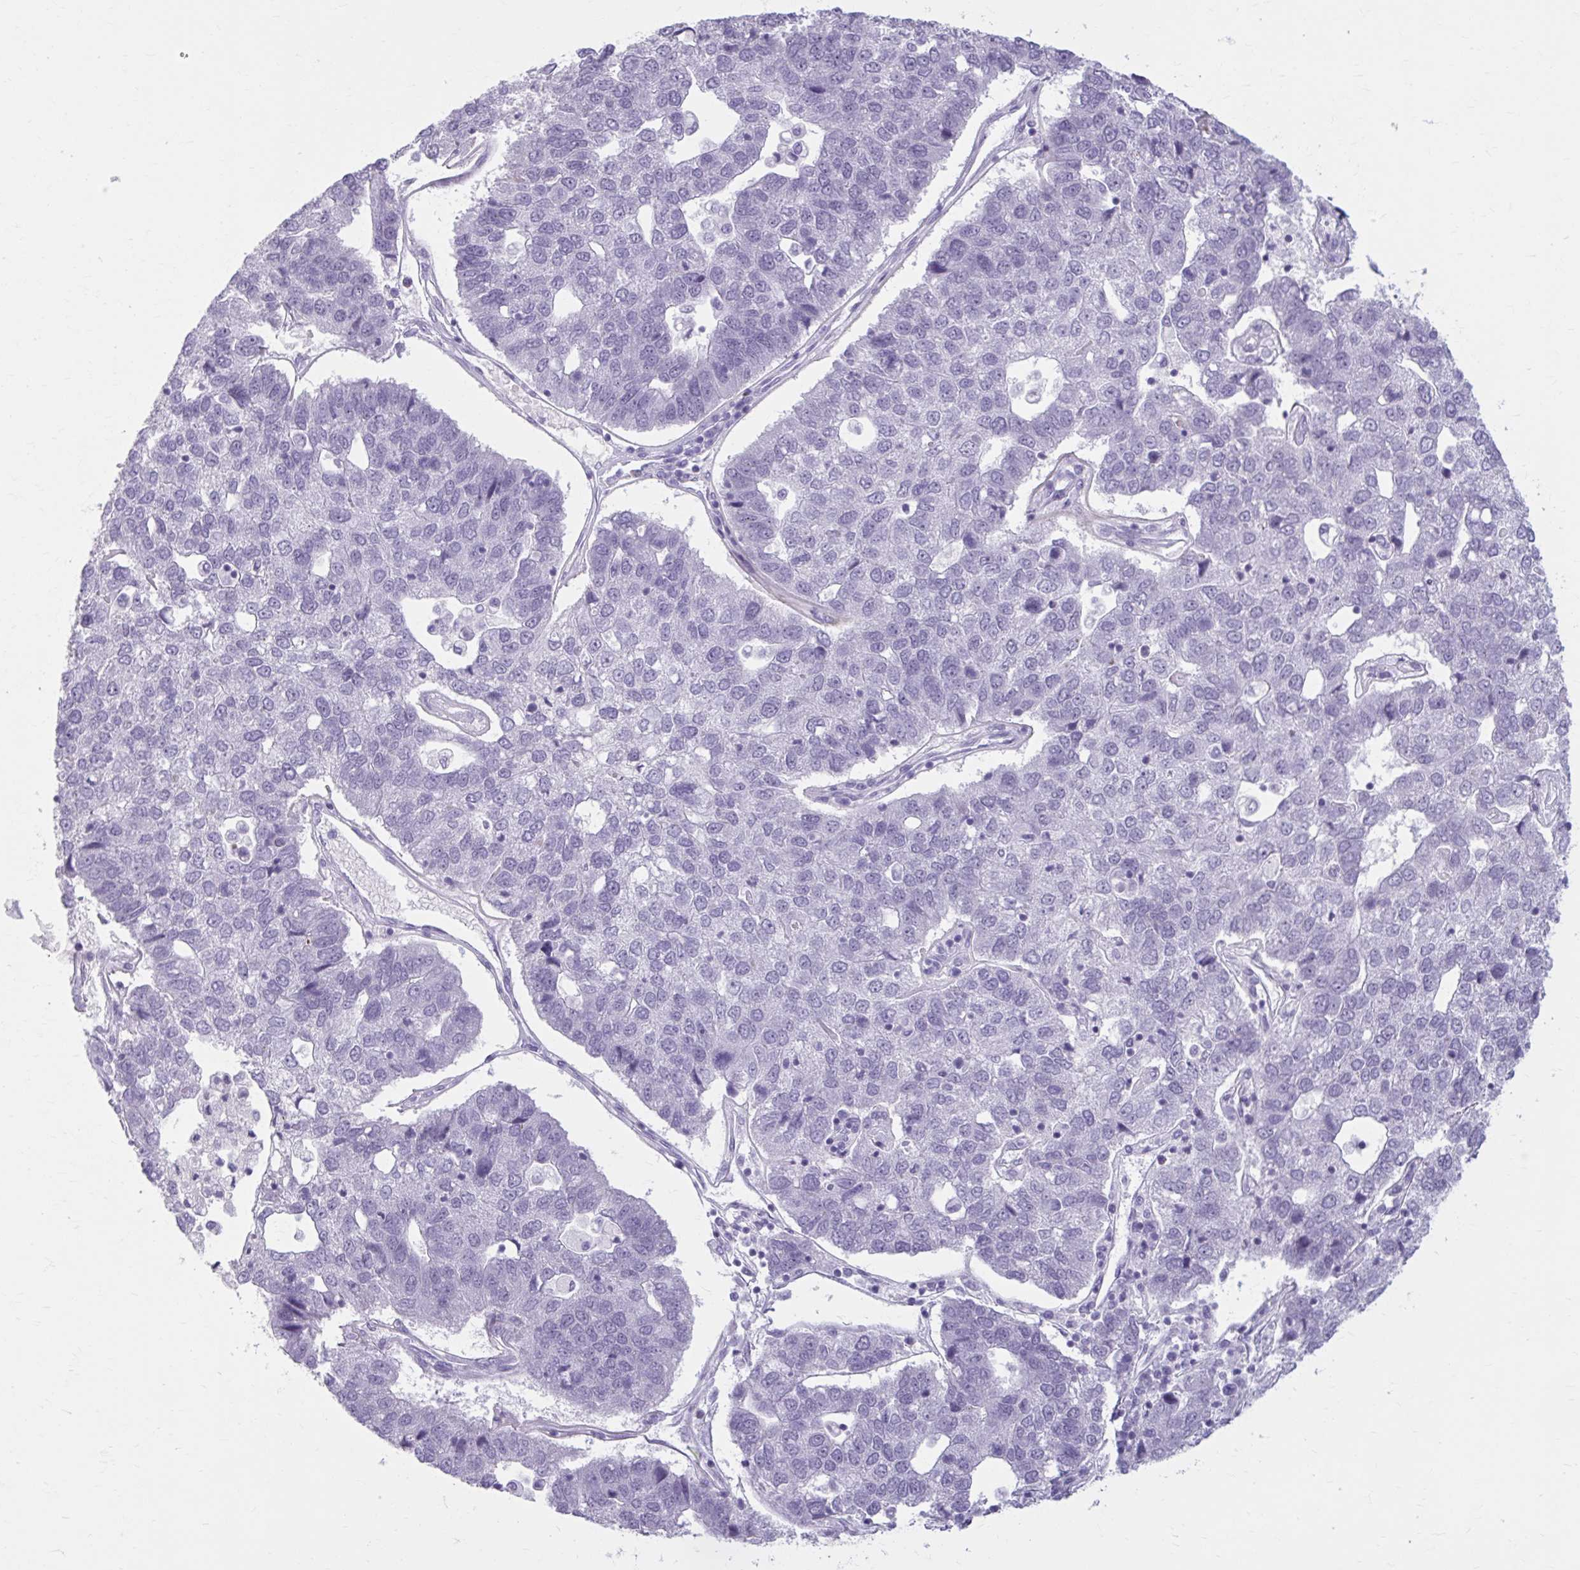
{"staining": {"intensity": "negative", "quantity": "none", "location": "none"}, "tissue": "pancreatic cancer", "cell_type": "Tumor cells", "image_type": "cancer", "snomed": [{"axis": "morphology", "description": "Adenocarcinoma, NOS"}, {"axis": "topography", "description": "Pancreas"}], "caption": "DAB (3,3'-diaminobenzidine) immunohistochemical staining of pancreatic cancer (adenocarcinoma) reveals no significant positivity in tumor cells.", "gene": "OR4B1", "patient": {"sex": "female", "age": 61}}